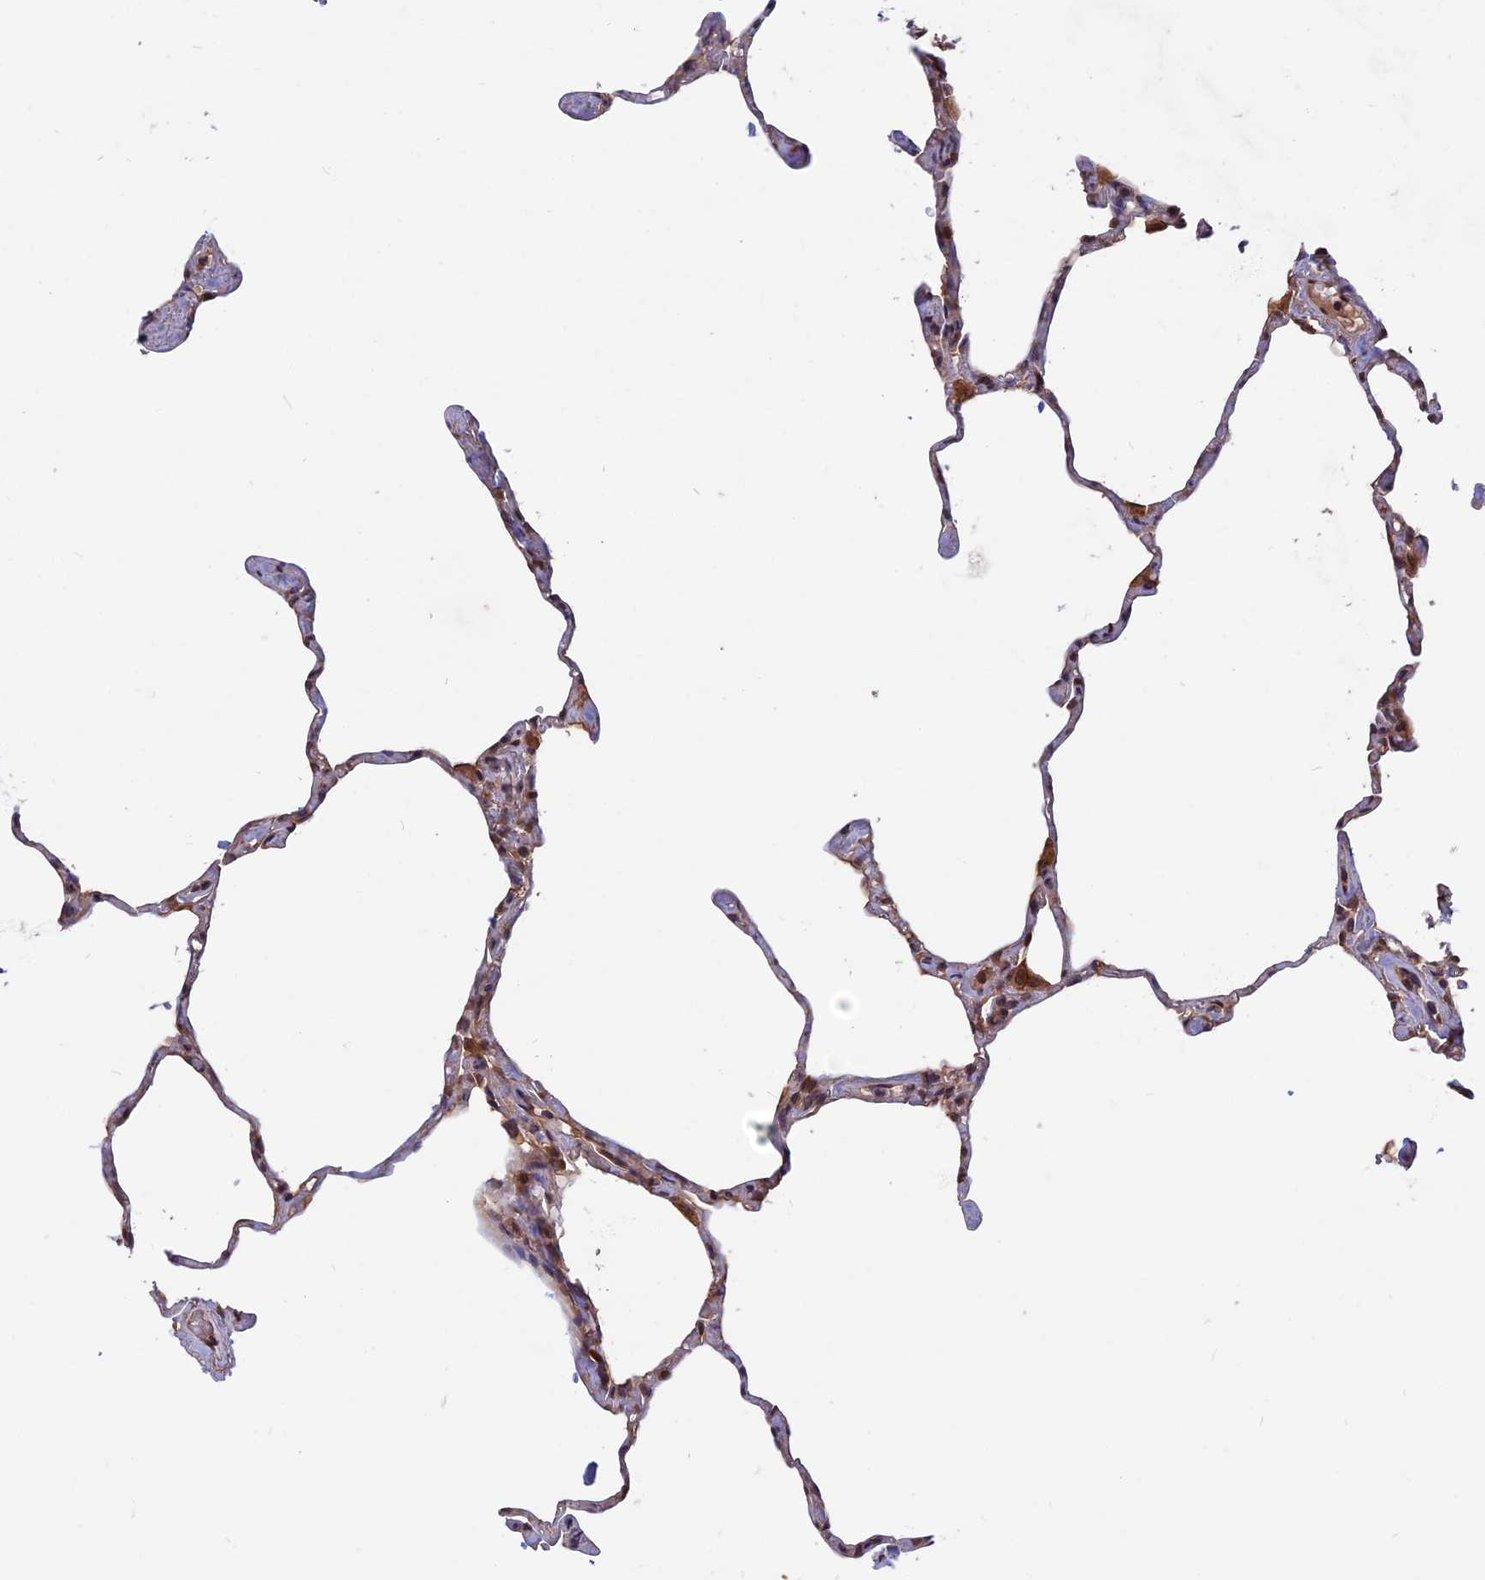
{"staining": {"intensity": "moderate", "quantity": "25%-75%", "location": "cytoplasmic/membranous"}, "tissue": "lung", "cell_type": "Alveolar cells", "image_type": "normal", "snomed": [{"axis": "morphology", "description": "Normal tissue, NOS"}, {"axis": "topography", "description": "Lung"}], "caption": "The immunohistochemical stain labels moderate cytoplasmic/membranous positivity in alveolar cells of normal lung. (Stains: DAB (3,3'-diaminobenzidine) in brown, nuclei in blue, Microscopy: brightfield microscopy at high magnification).", "gene": "SPG11", "patient": {"sex": "male", "age": 65}}